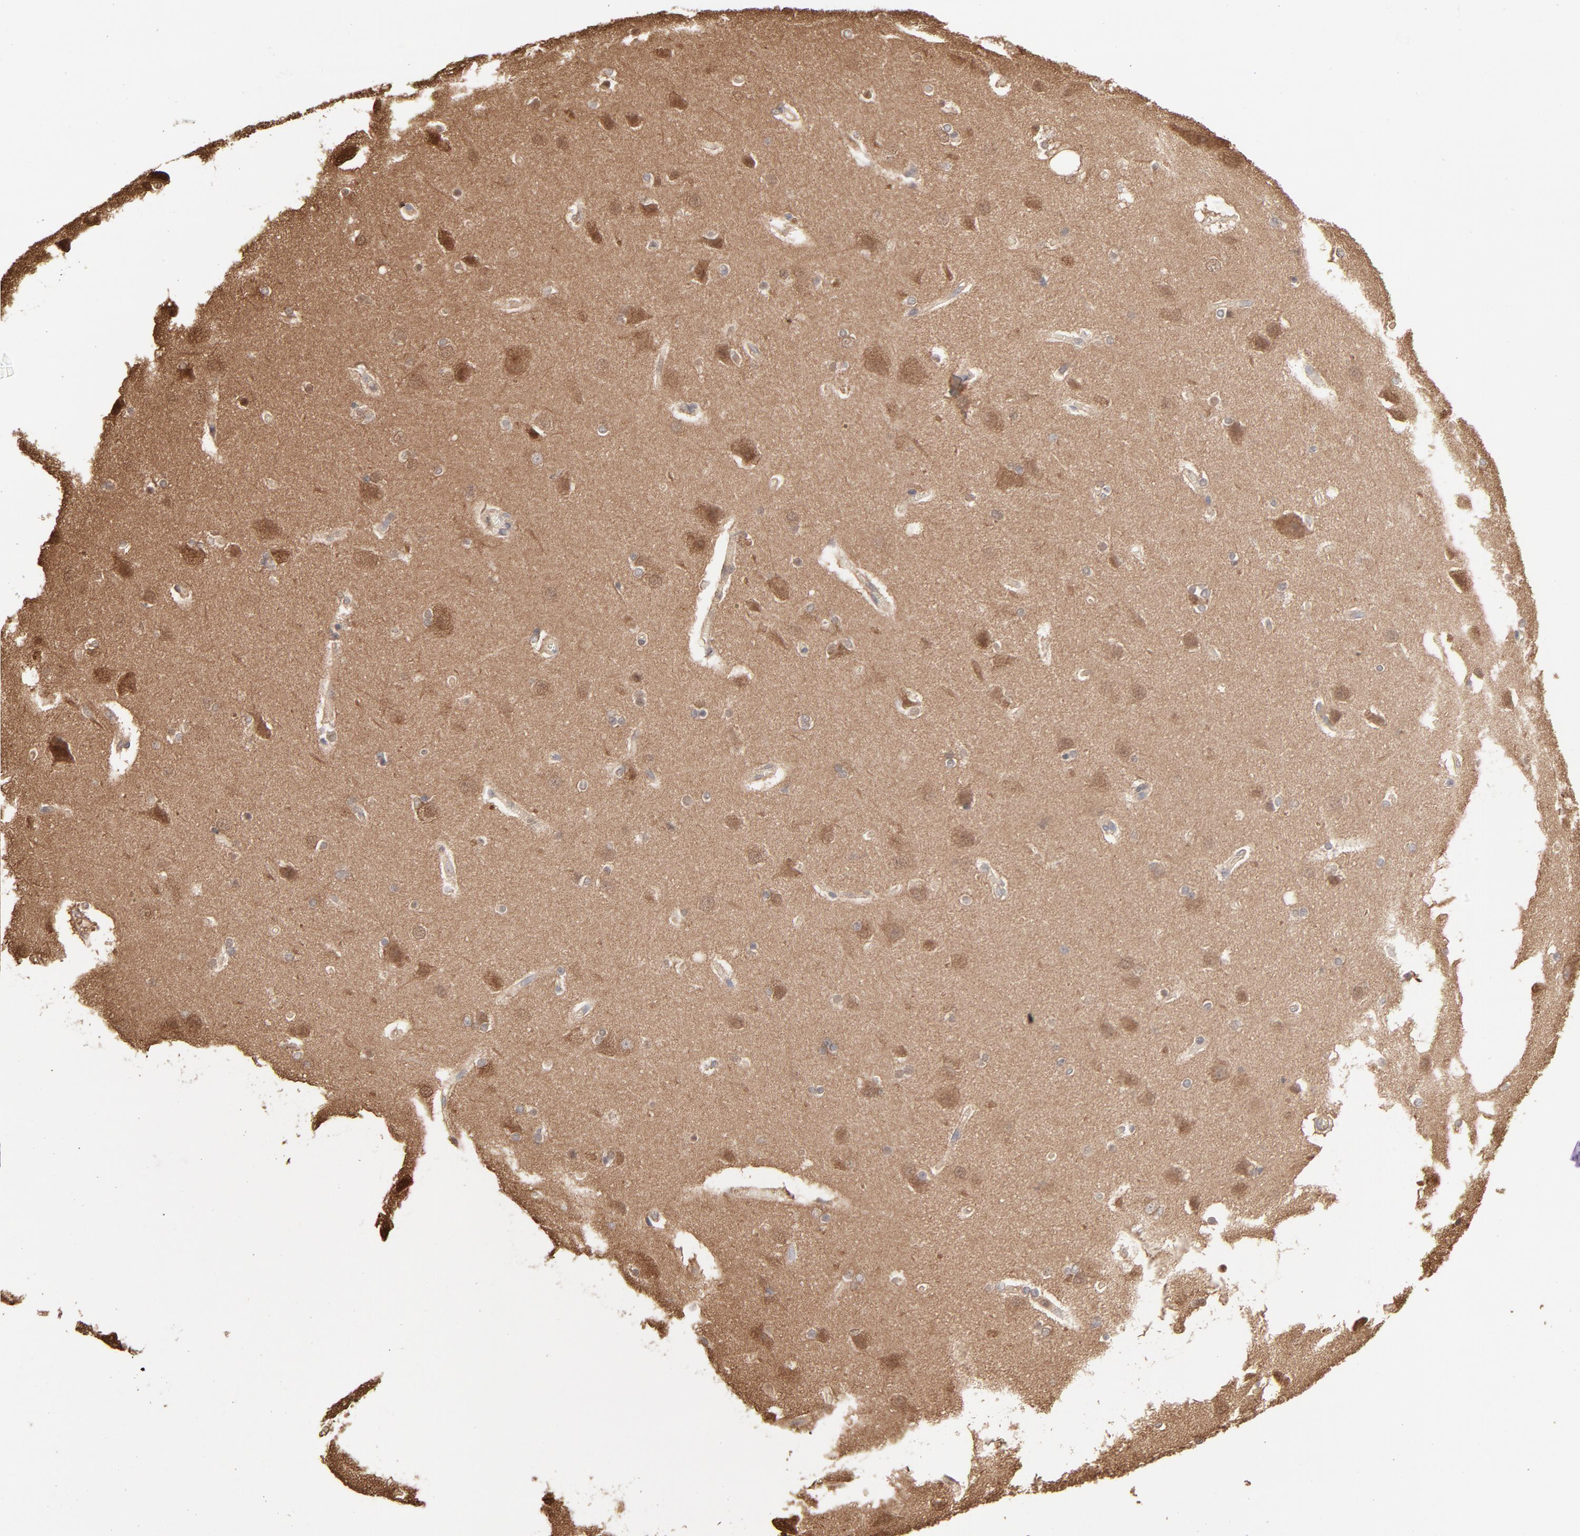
{"staining": {"intensity": "negative", "quantity": "none", "location": "none"}, "tissue": "cerebral cortex", "cell_type": "Endothelial cells", "image_type": "normal", "snomed": [{"axis": "morphology", "description": "Normal tissue, NOS"}, {"axis": "topography", "description": "Cerebral cortex"}], "caption": "Immunohistochemistry (IHC) of benign cerebral cortex reveals no staining in endothelial cells.", "gene": "PPP2CA", "patient": {"sex": "female", "age": 54}}